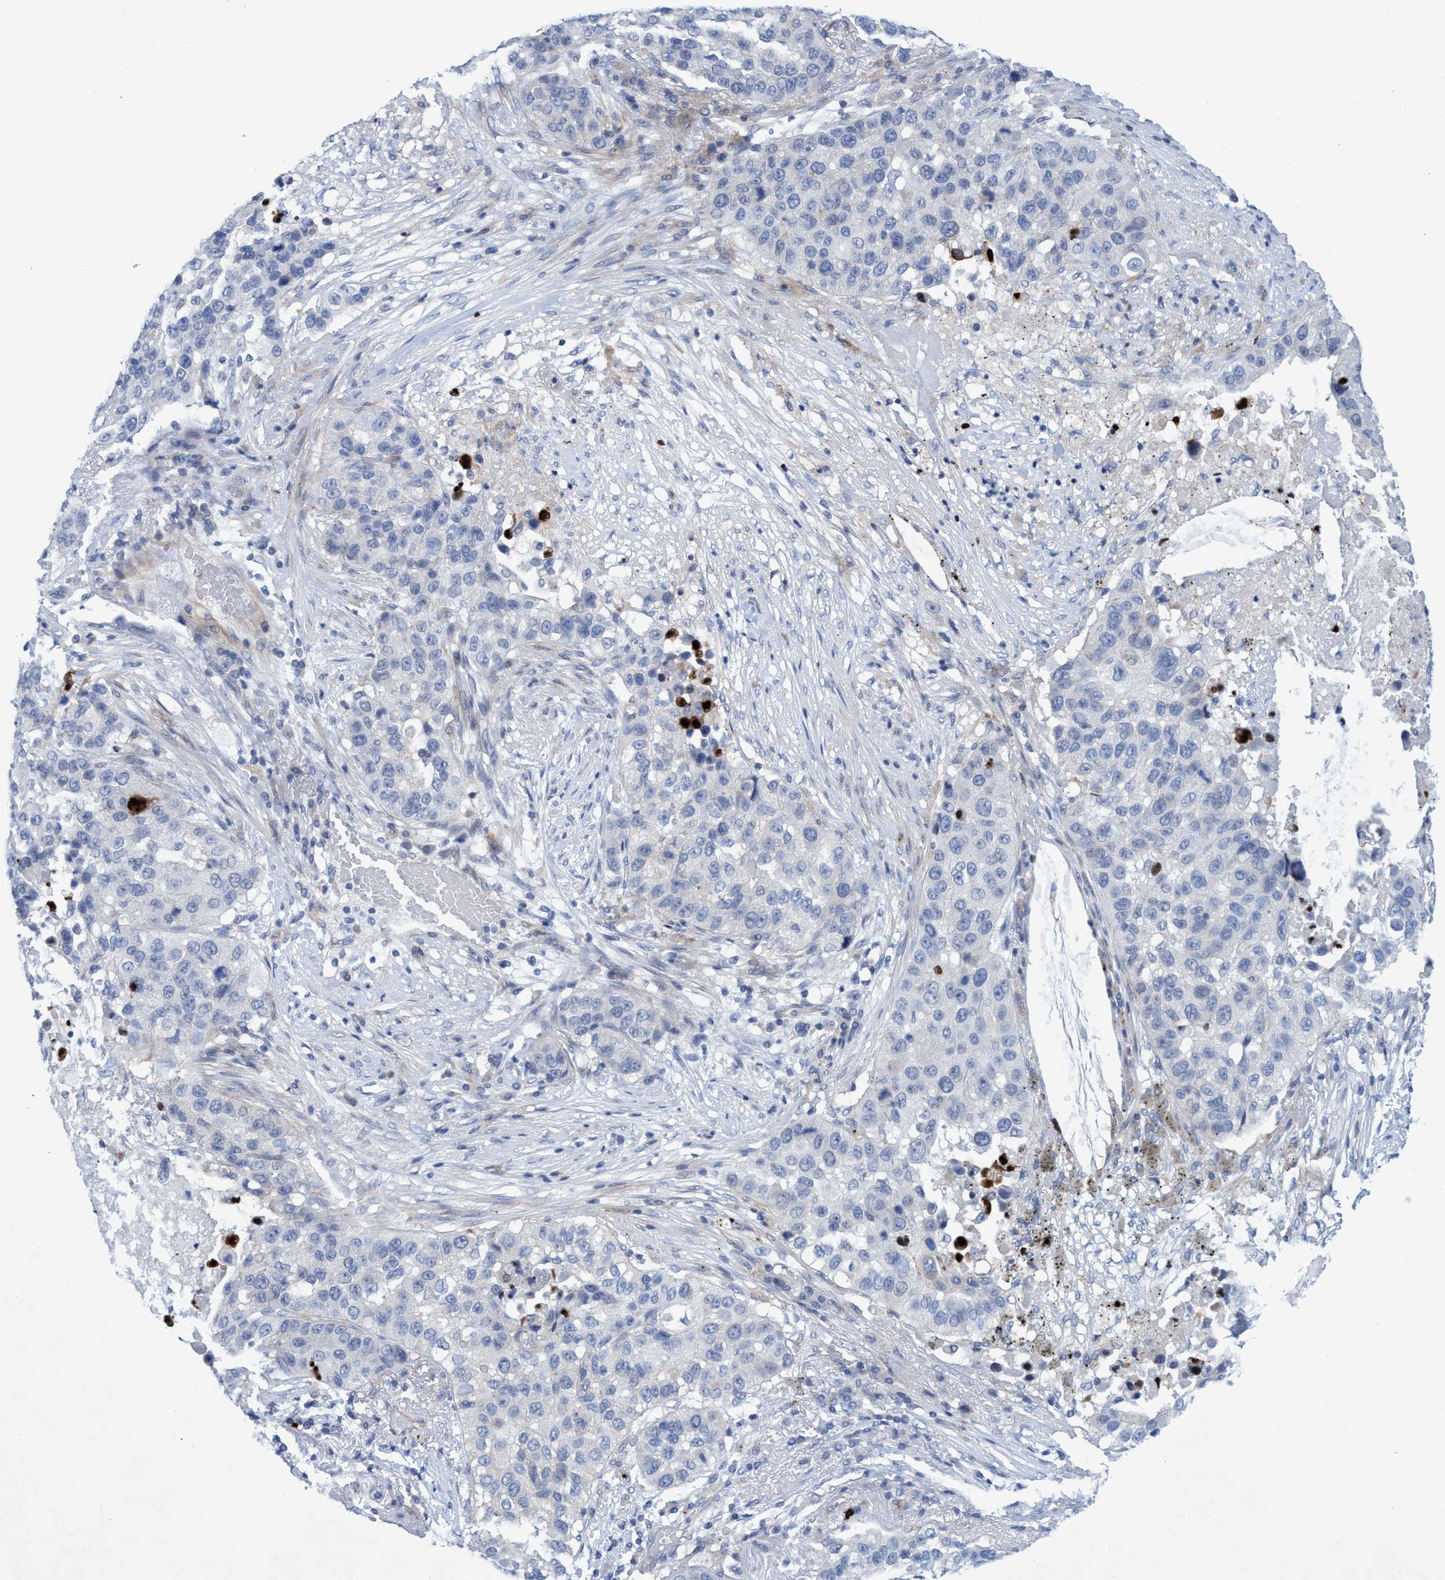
{"staining": {"intensity": "negative", "quantity": "none", "location": "none"}, "tissue": "lung cancer", "cell_type": "Tumor cells", "image_type": "cancer", "snomed": [{"axis": "morphology", "description": "Squamous cell carcinoma, NOS"}, {"axis": "topography", "description": "Lung"}], "caption": "Image shows no significant protein staining in tumor cells of lung squamous cell carcinoma. (Stains: DAB immunohistochemistry (IHC) with hematoxylin counter stain, Microscopy: brightfield microscopy at high magnification).", "gene": "R3HCC1", "patient": {"sex": "male", "age": 57}}